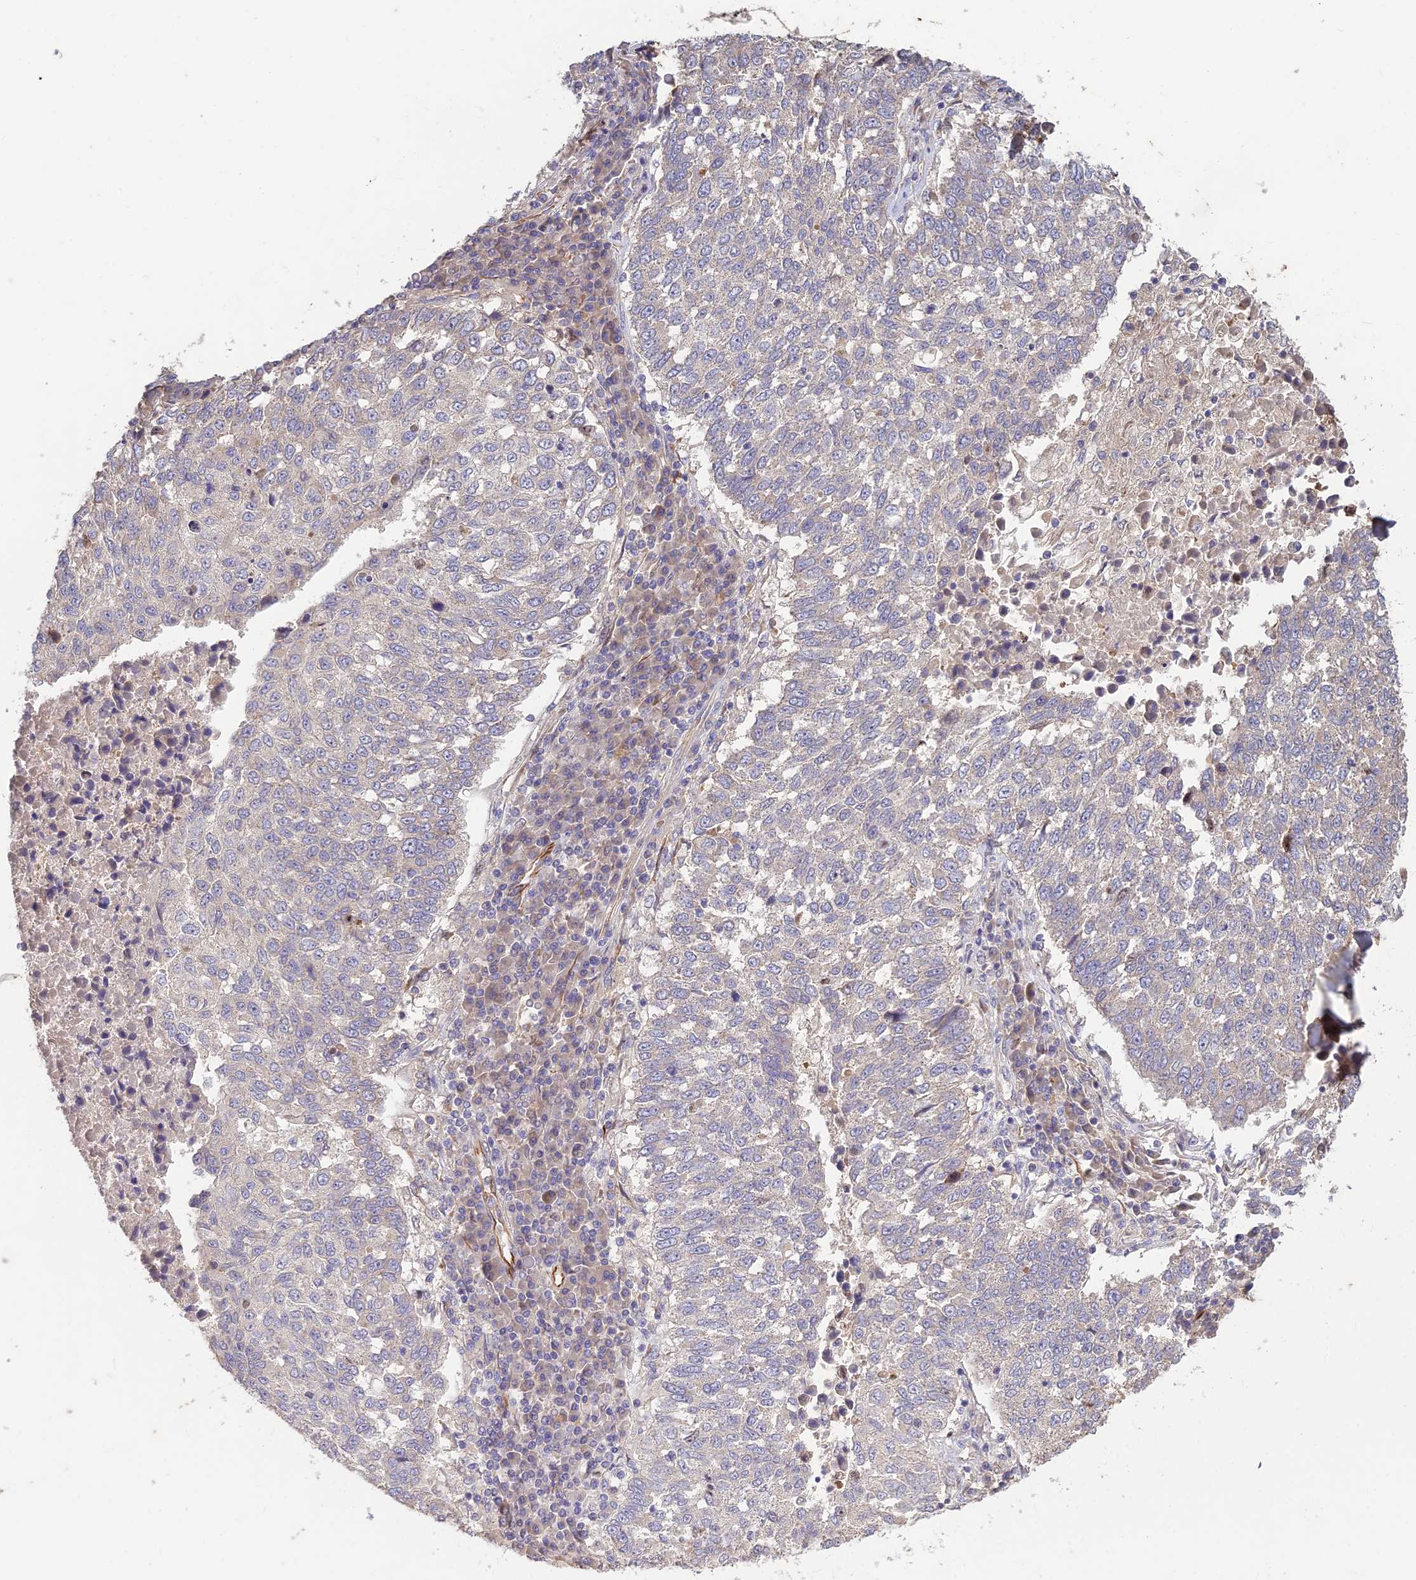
{"staining": {"intensity": "negative", "quantity": "none", "location": "none"}, "tissue": "lung cancer", "cell_type": "Tumor cells", "image_type": "cancer", "snomed": [{"axis": "morphology", "description": "Squamous cell carcinoma, NOS"}, {"axis": "topography", "description": "Lung"}], "caption": "An immunohistochemistry photomicrograph of lung squamous cell carcinoma is shown. There is no staining in tumor cells of lung squamous cell carcinoma. (IHC, brightfield microscopy, high magnification).", "gene": "ST8SIA5", "patient": {"sex": "male", "age": 73}}